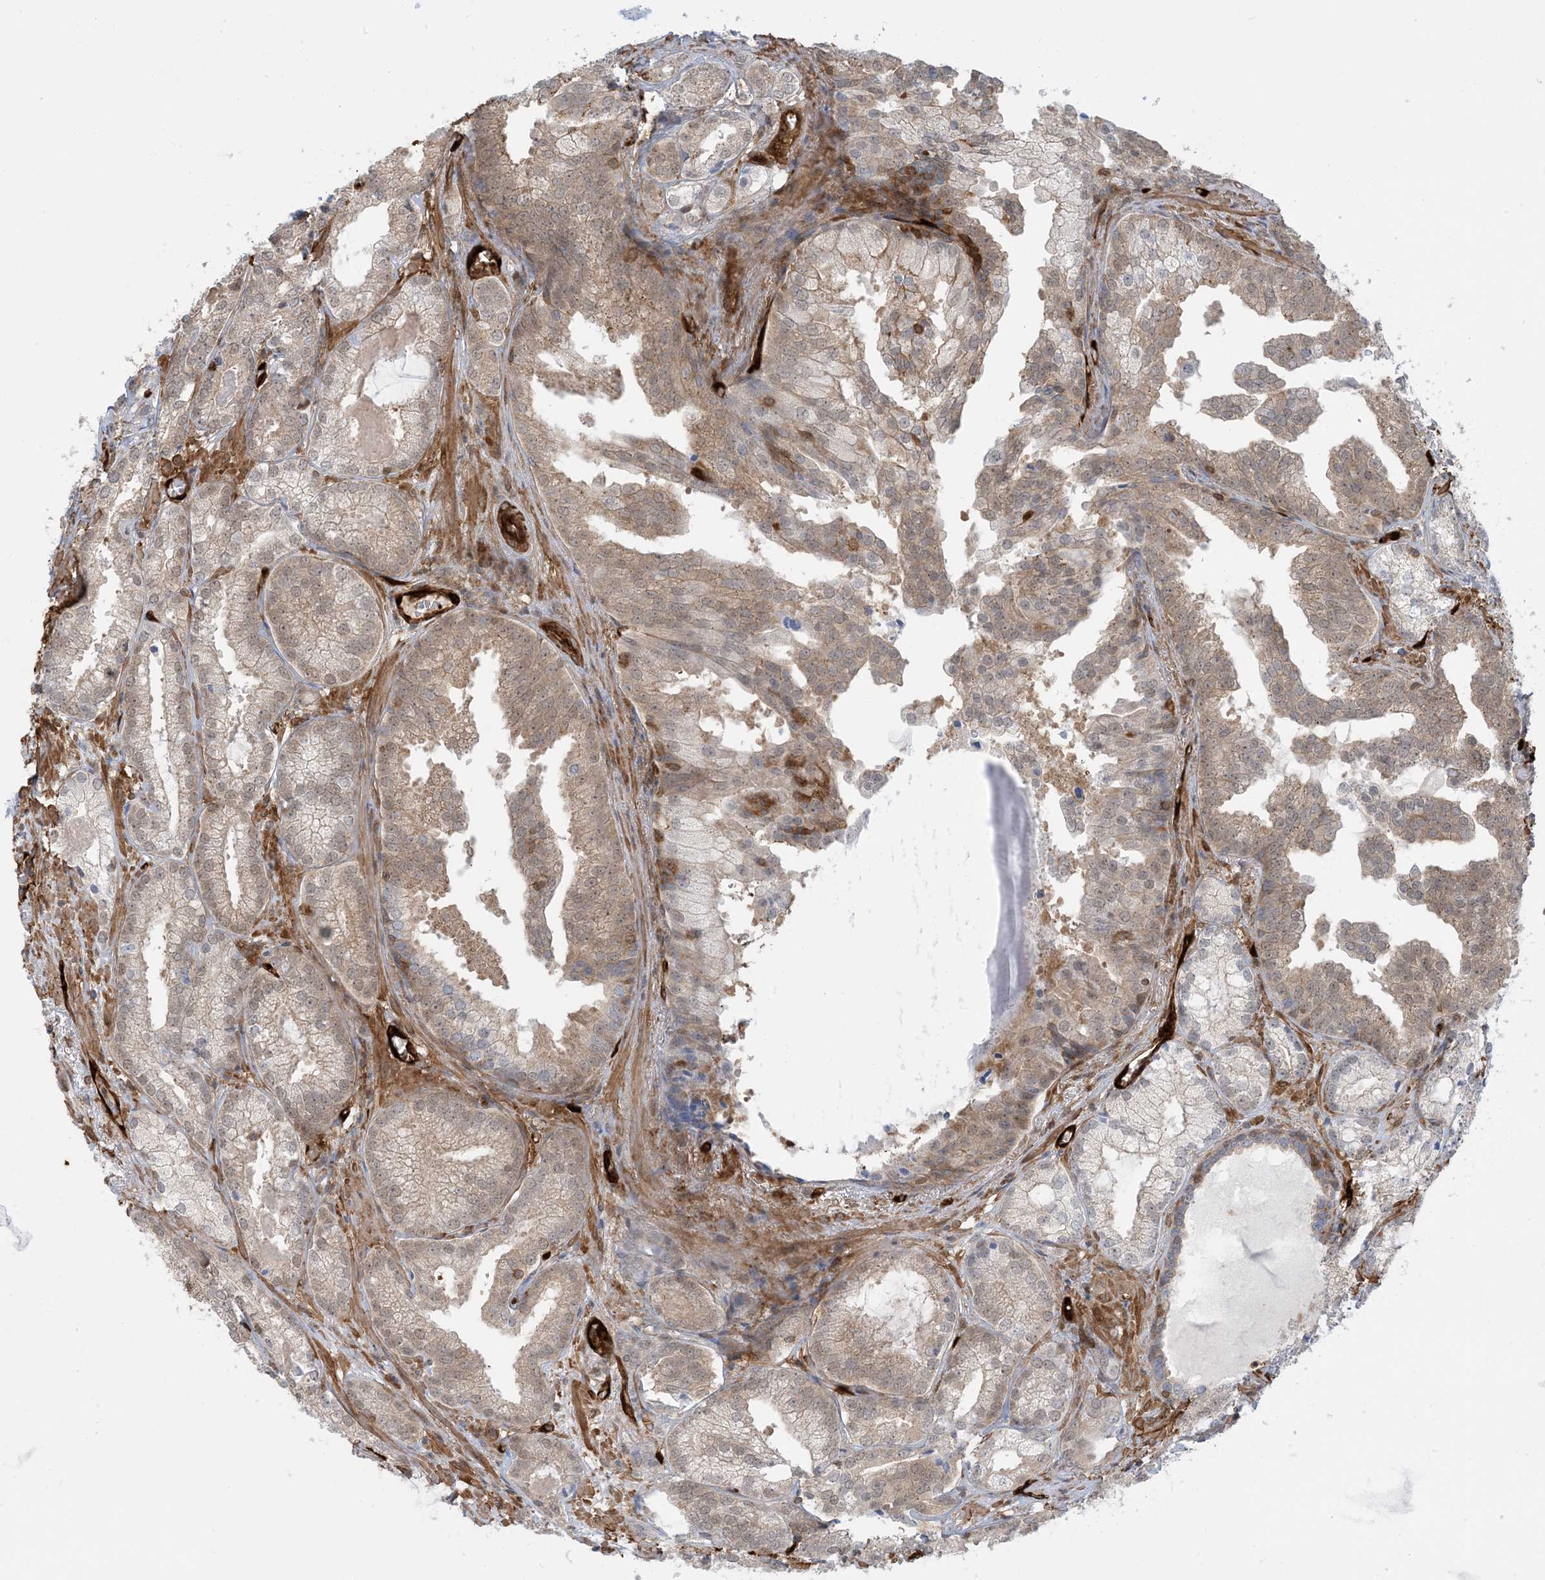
{"staining": {"intensity": "weak", "quantity": "<25%", "location": "cytoplasmic/membranous"}, "tissue": "prostate cancer", "cell_type": "Tumor cells", "image_type": "cancer", "snomed": [{"axis": "morphology", "description": "Normal morphology"}, {"axis": "morphology", "description": "Adenocarcinoma, Low grade"}, {"axis": "topography", "description": "Prostate"}], "caption": "High power microscopy image of an immunohistochemistry (IHC) histopathology image of prostate cancer, revealing no significant positivity in tumor cells.", "gene": "PPM1F", "patient": {"sex": "male", "age": 72}}